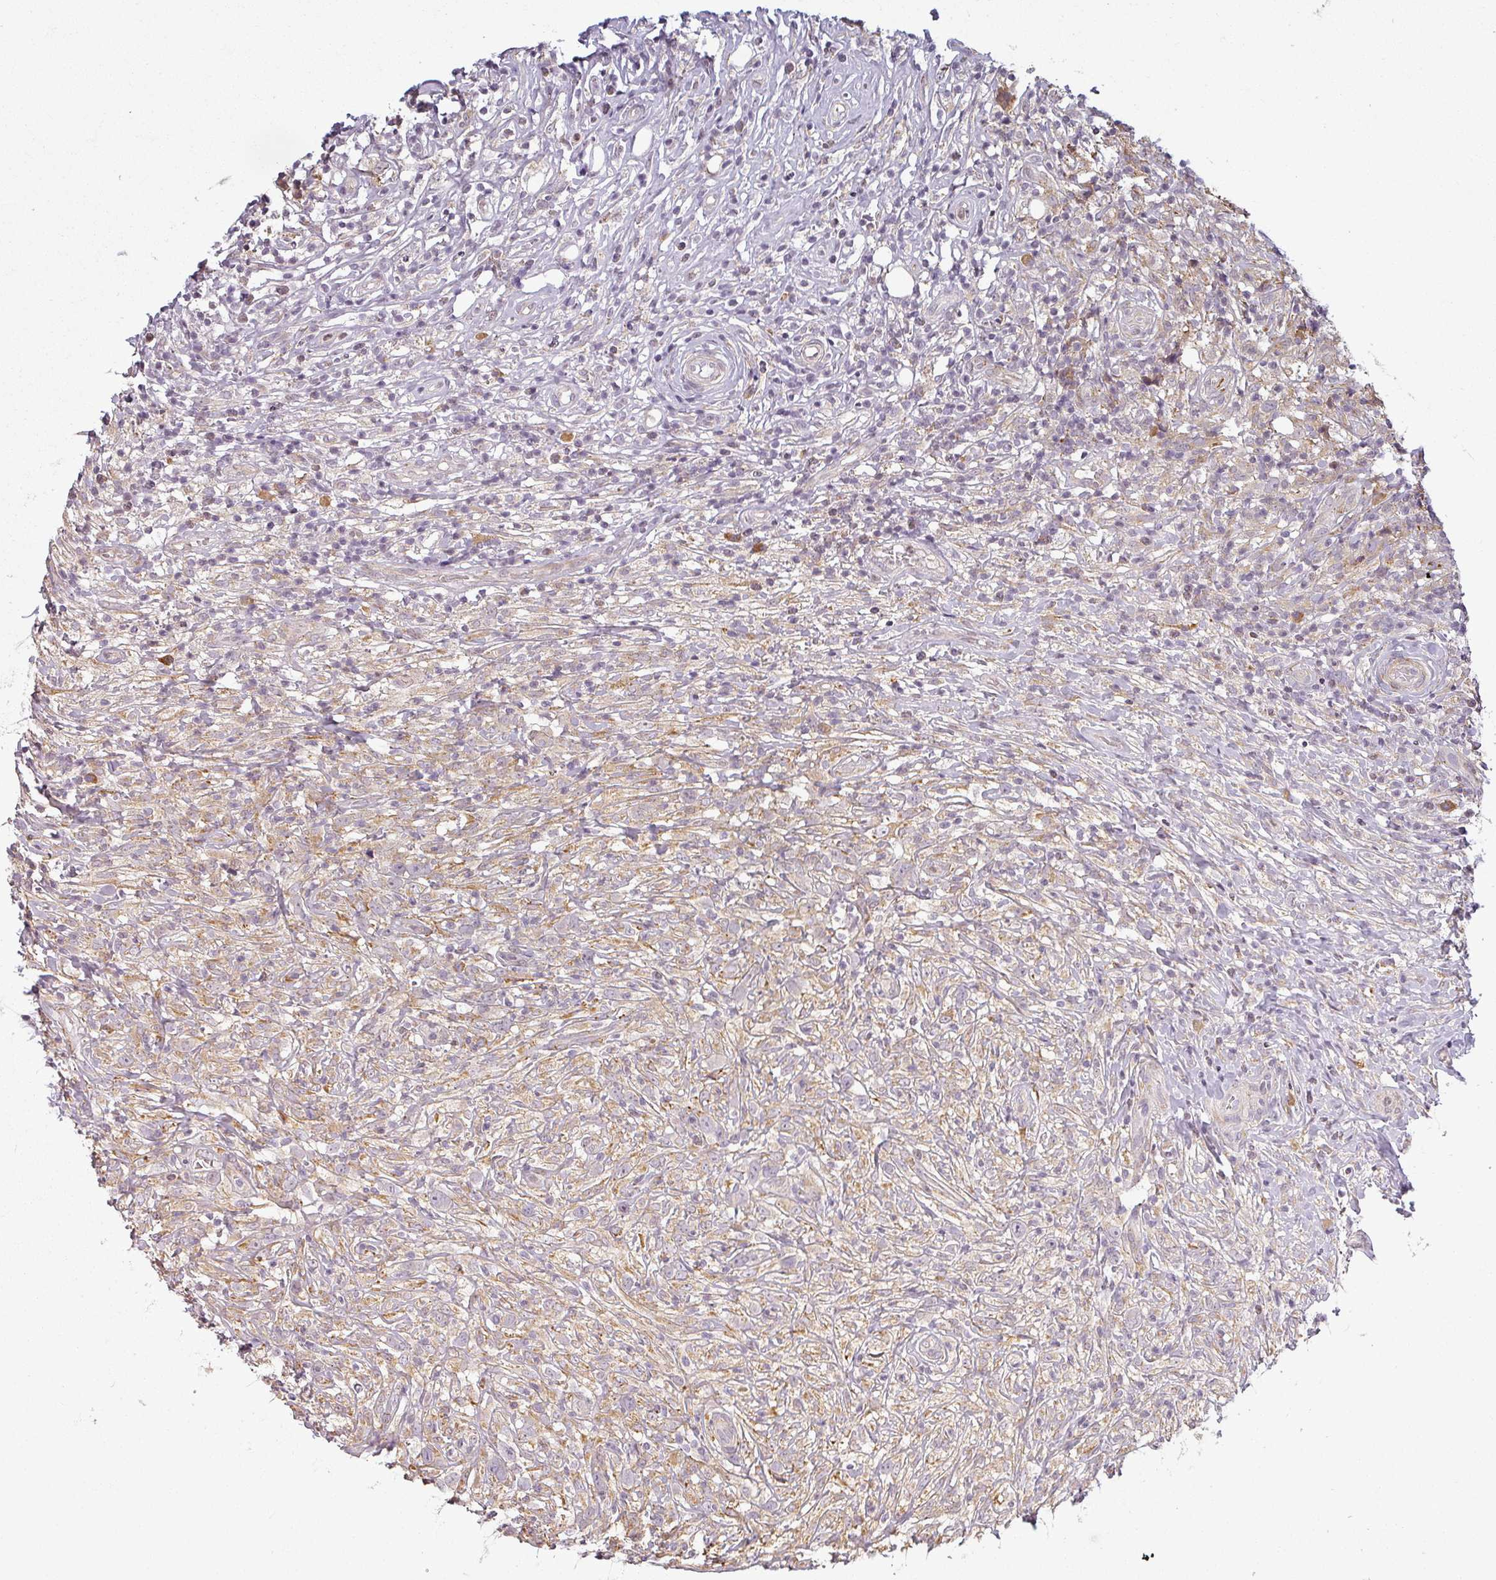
{"staining": {"intensity": "moderate", "quantity": "<25%", "location": "cytoplasmic/membranous"}, "tissue": "lymphoma", "cell_type": "Tumor cells", "image_type": "cancer", "snomed": [{"axis": "morphology", "description": "Hodgkin's disease, NOS"}, {"axis": "topography", "description": "No Tissue"}], "caption": "Tumor cells show moderate cytoplasmic/membranous staining in approximately <25% of cells in lymphoma.", "gene": "CCDC144A", "patient": {"sex": "female", "age": 21}}